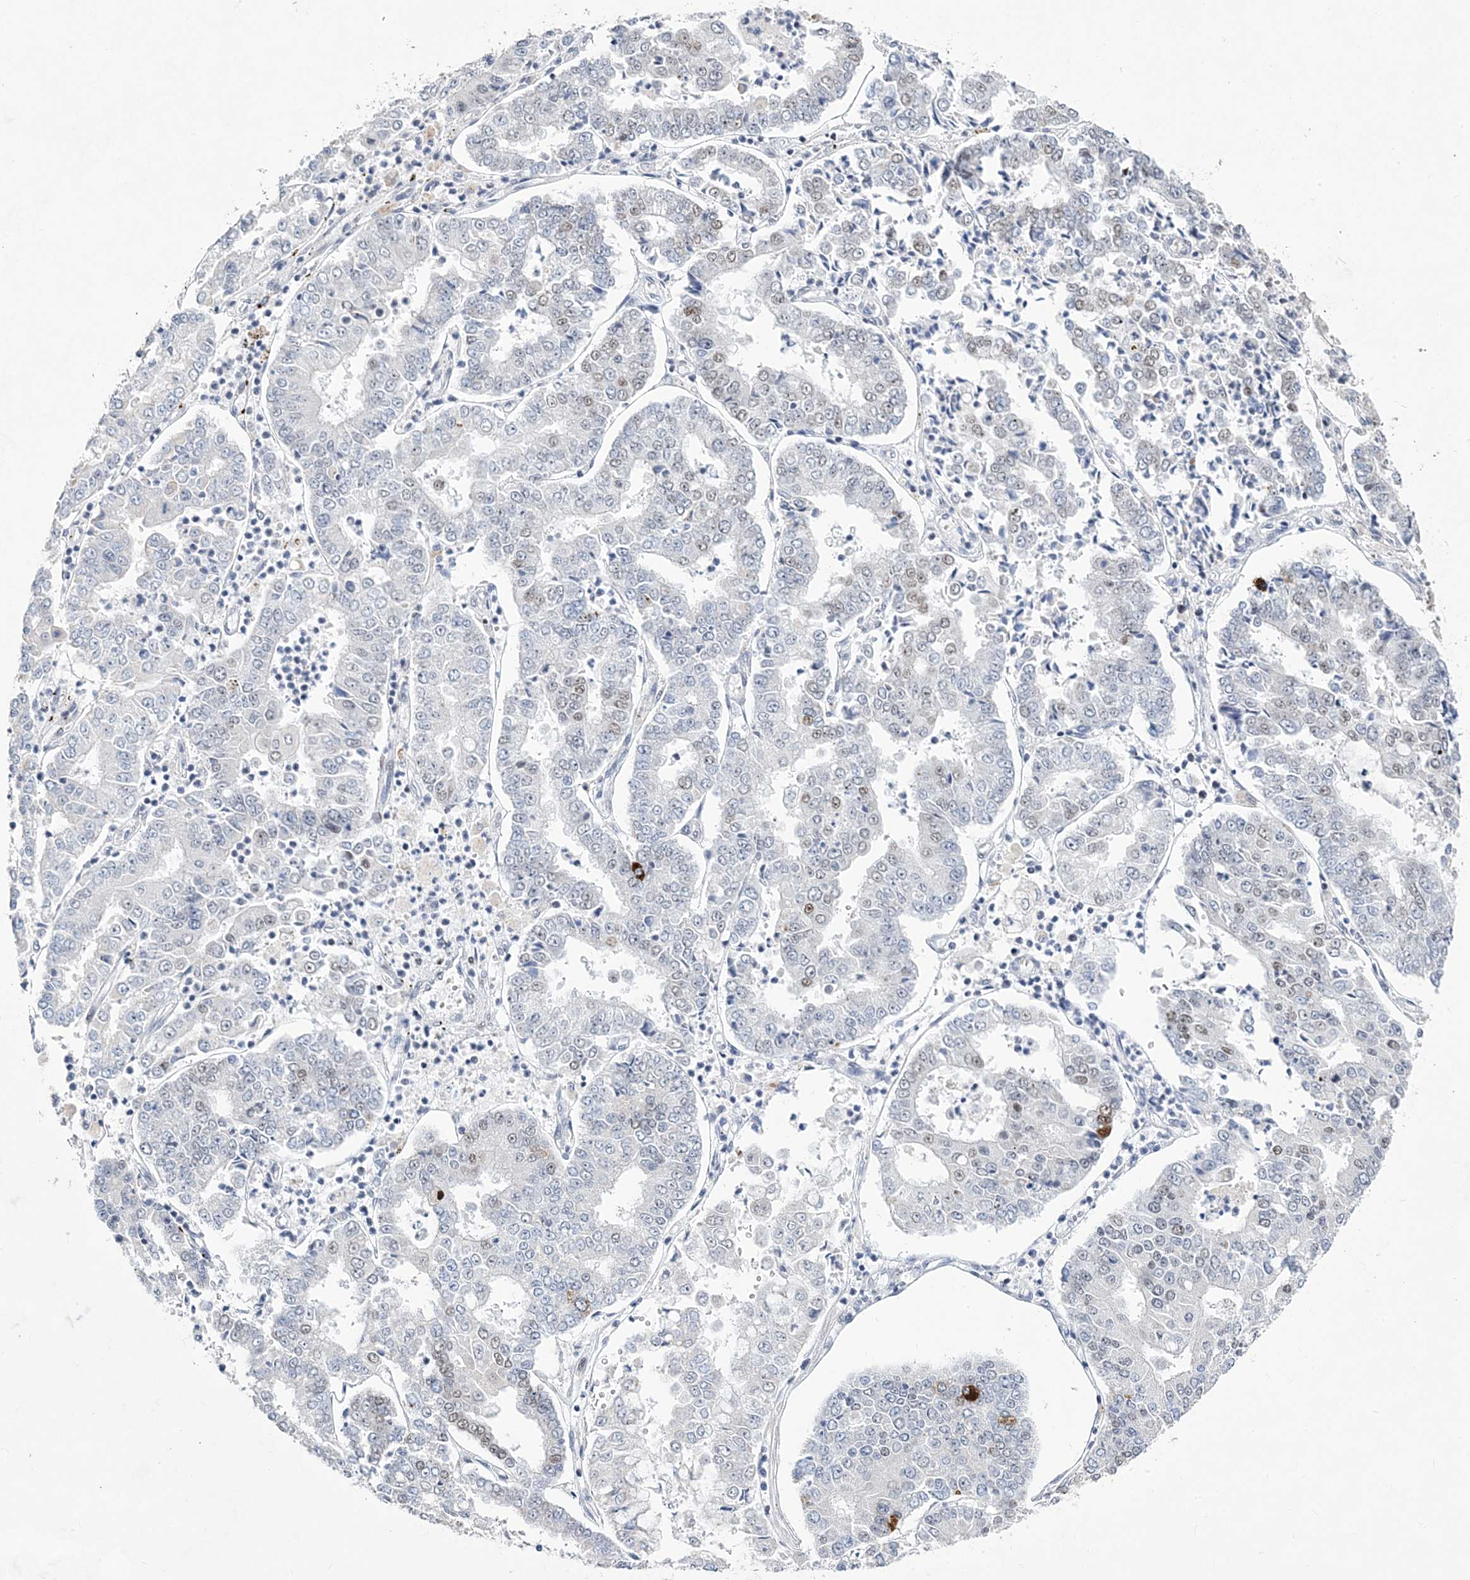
{"staining": {"intensity": "weak", "quantity": "<25%", "location": "nuclear"}, "tissue": "stomach cancer", "cell_type": "Tumor cells", "image_type": "cancer", "snomed": [{"axis": "morphology", "description": "Adenocarcinoma, NOS"}, {"axis": "topography", "description": "Stomach"}], "caption": "Protein analysis of stomach cancer (adenocarcinoma) shows no significant staining in tumor cells. (Stains: DAB IHC with hematoxylin counter stain, Microscopy: brightfield microscopy at high magnification).", "gene": "ZBTB7A", "patient": {"sex": "male", "age": 76}}